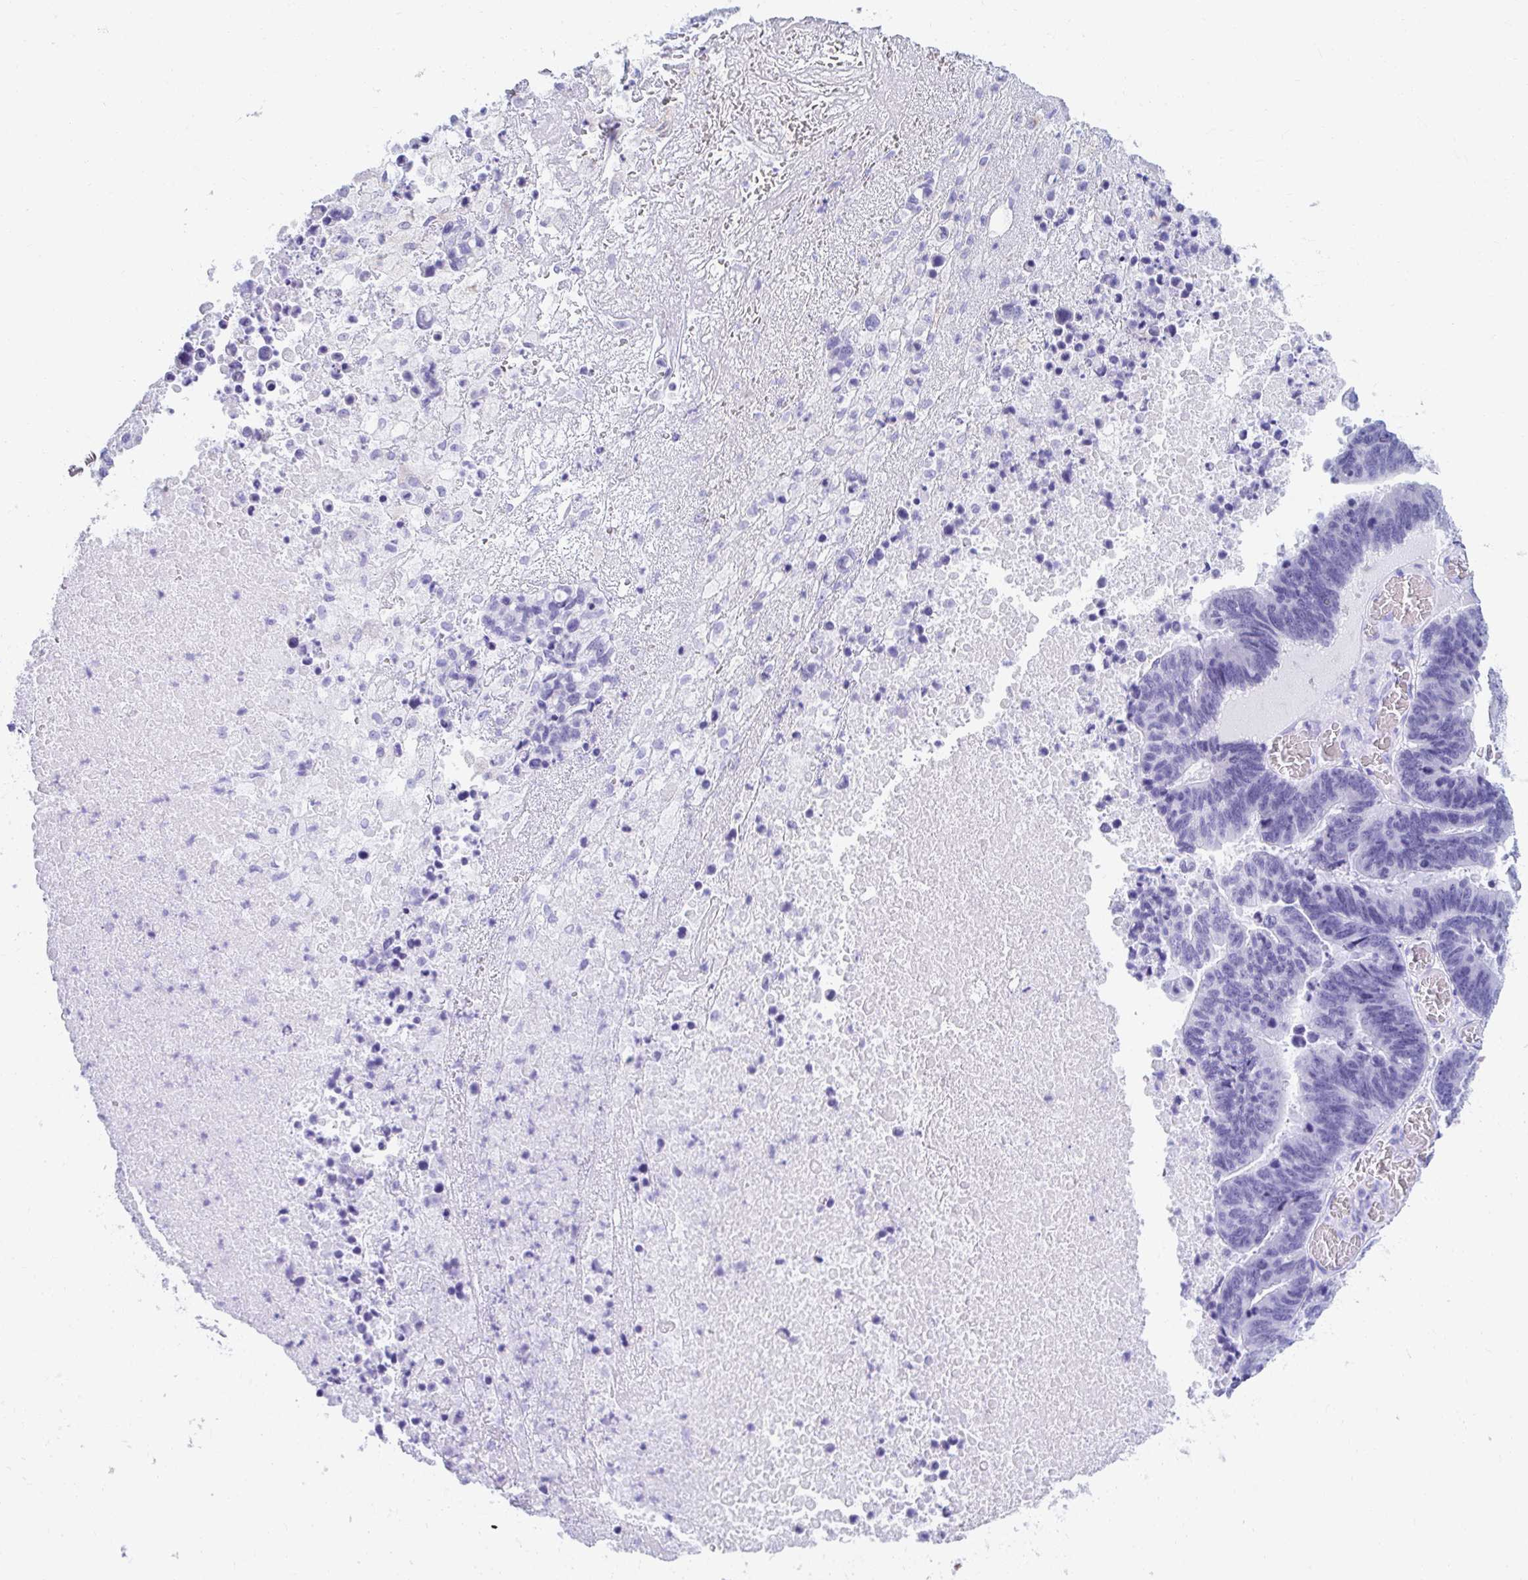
{"staining": {"intensity": "negative", "quantity": "none", "location": "none"}, "tissue": "lung cancer", "cell_type": "Tumor cells", "image_type": "cancer", "snomed": [{"axis": "morphology", "description": "Aneuploidy"}, {"axis": "morphology", "description": "Adenocarcinoma, NOS"}, {"axis": "morphology", "description": "Adenocarcinoma primary or metastatic"}, {"axis": "topography", "description": "Lung"}], "caption": "IHC image of lung cancer (adenocarcinoma primary or metastatic) stained for a protein (brown), which exhibits no expression in tumor cells. Nuclei are stained in blue.", "gene": "PC", "patient": {"sex": "female", "age": 75}}